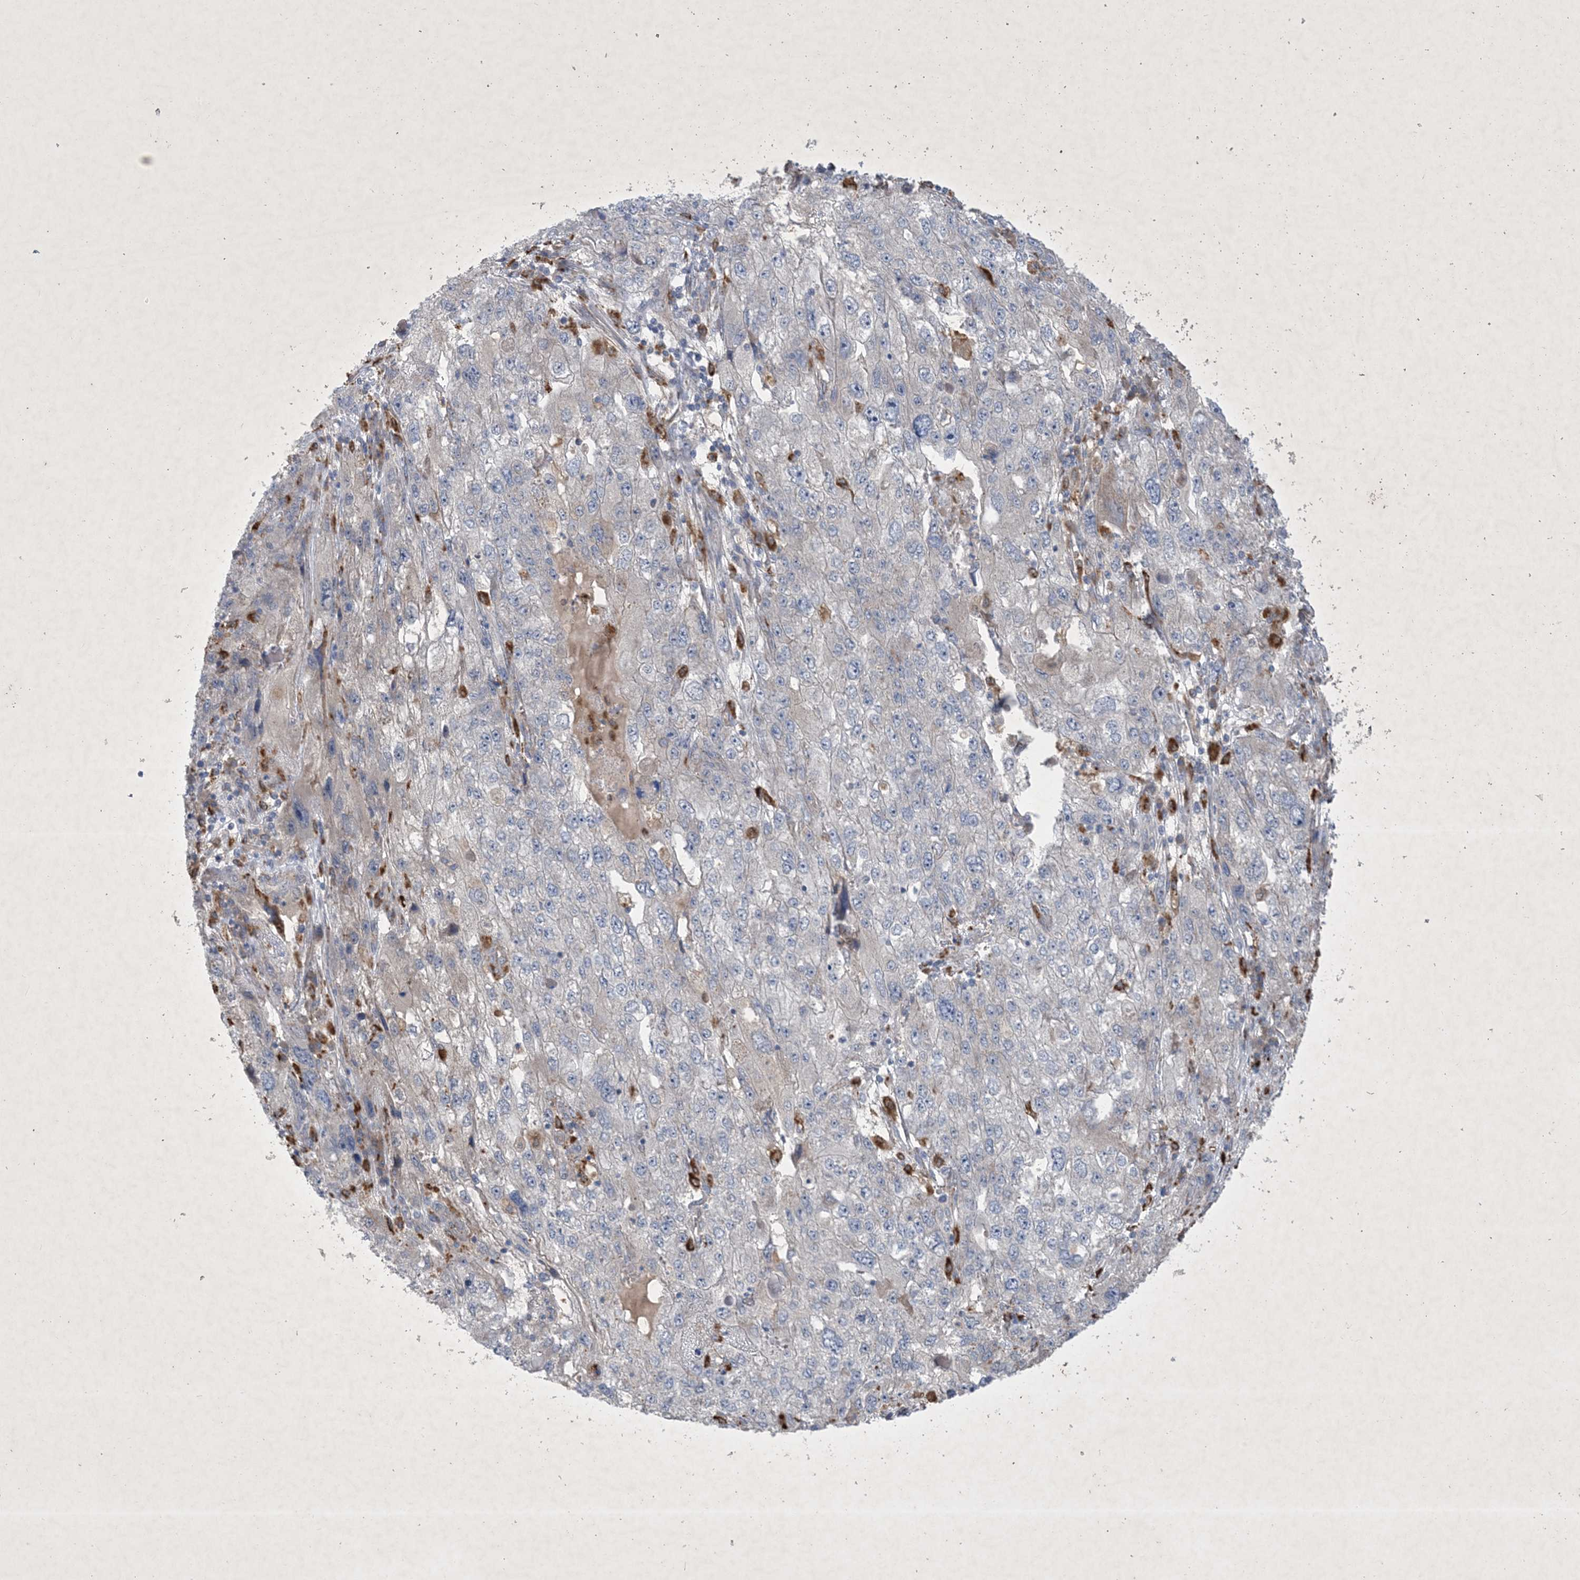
{"staining": {"intensity": "negative", "quantity": "none", "location": "none"}, "tissue": "endometrial cancer", "cell_type": "Tumor cells", "image_type": "cancer", "snomed": [{"axis": "morphology", "description": "Adenocarcinoma, NOS"}, {"axis": "topography", "description": "Endometrium"}], "caption": "An immunohistochemistry photomicrograph of adenocarcinoma (endometrial) is shown. There is no staining in tumor cells of adenocarcinoma (endometrial). (Stains: DAB immunohistochemistry with hematoxylin counter stain, Microscopy: brightfield microscopy at high magnification).", "gene": "MRPS18A", "patient": {"sex": "female", "age": 49}}